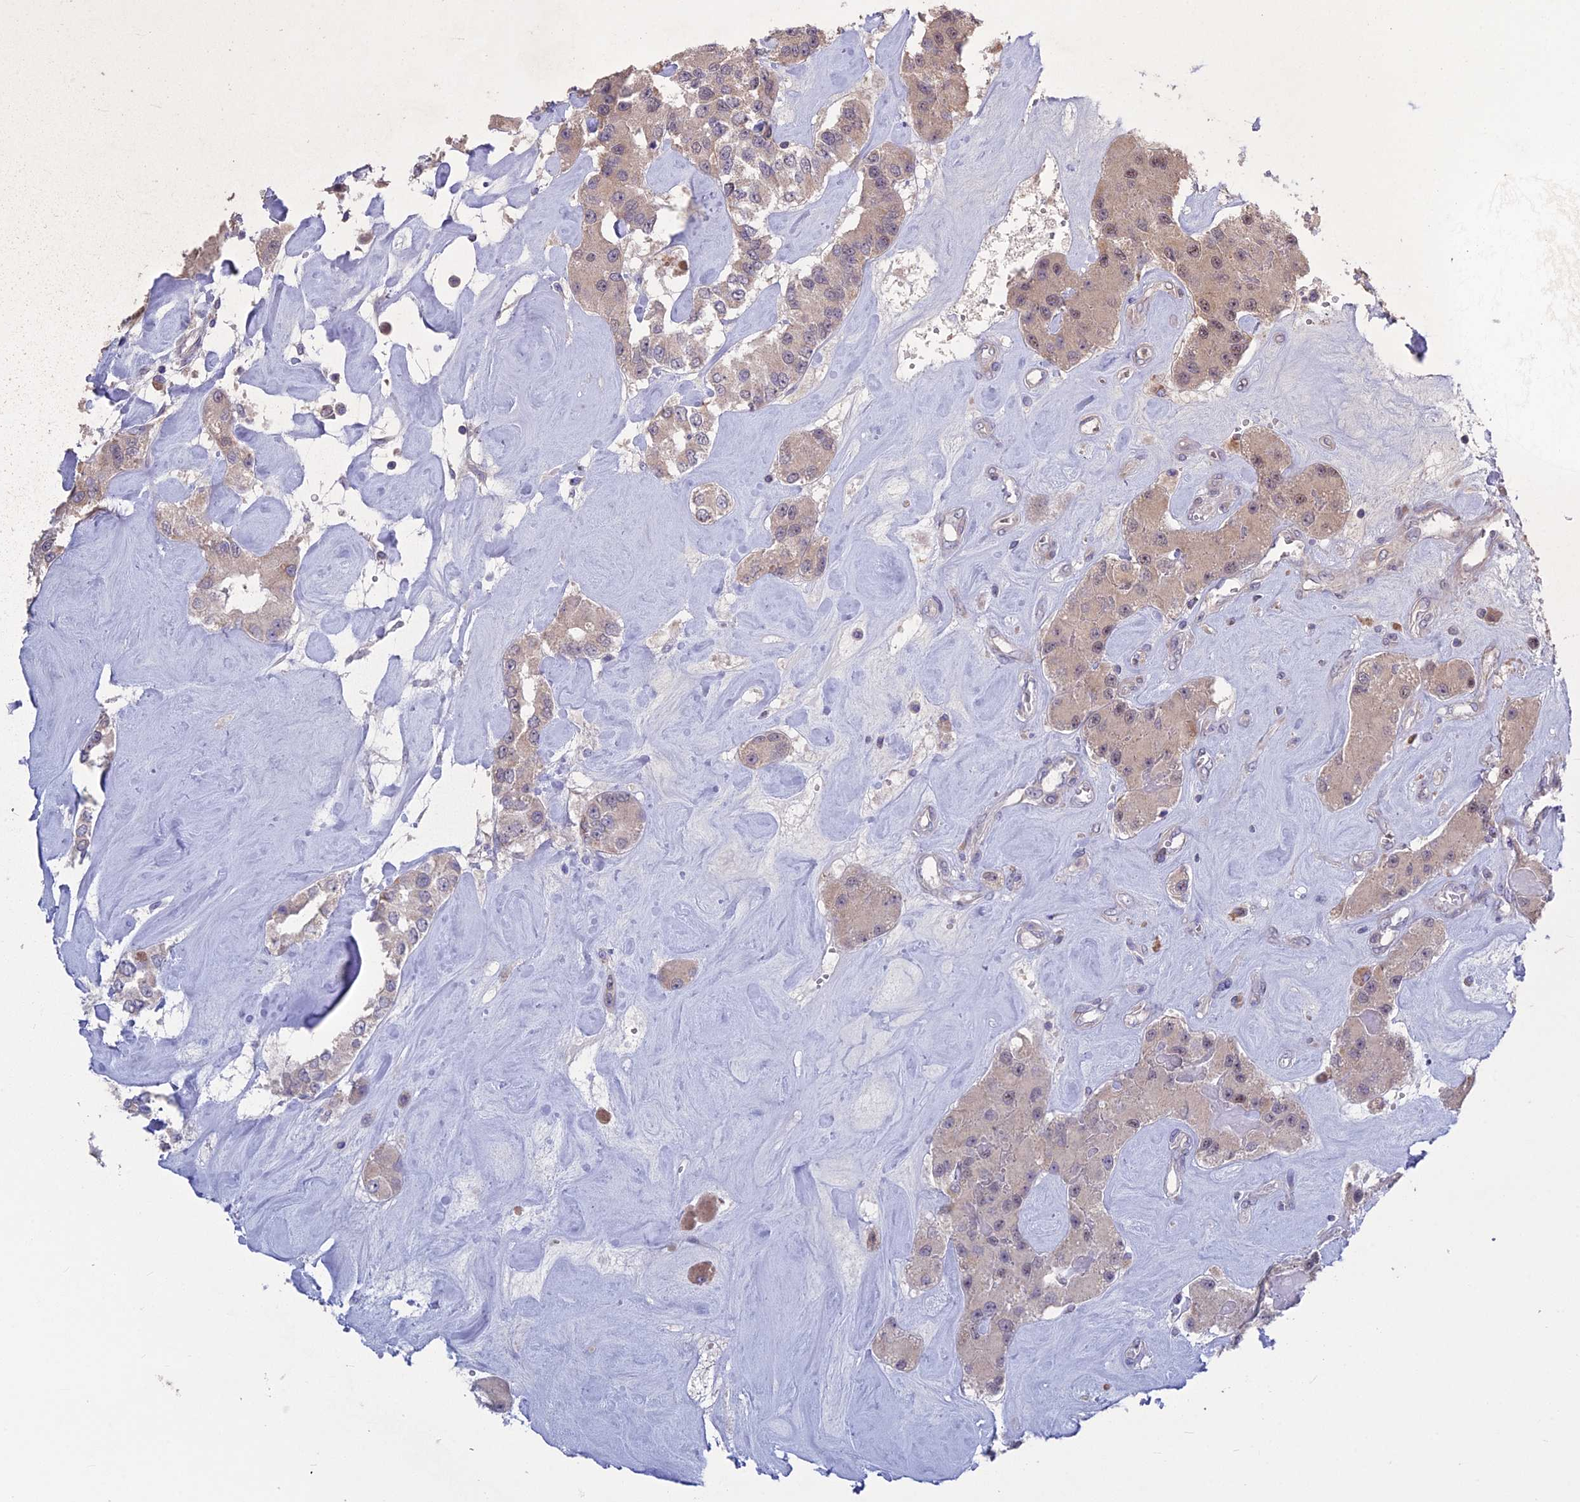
{"staining": {"intensity": "weak", "quantity": "<25%", "location": "cytoplasmic/membranous"}, "tissue": "carcinoid", "cell_type": "Tumor cells", "image_type": "cancer", "snomed": [{"axis": "morphology", "description": "Carcinoid, malignant, NOS"}, {"axis": "topography", "description": "Pancreas"}], "caption": "This is an immunohistochemistry (IHC) histopathology image of carcinoid. There is no staining in tumor cells.", "gene": "SNTN", "patient": {"sex": "male", "age": 41}}